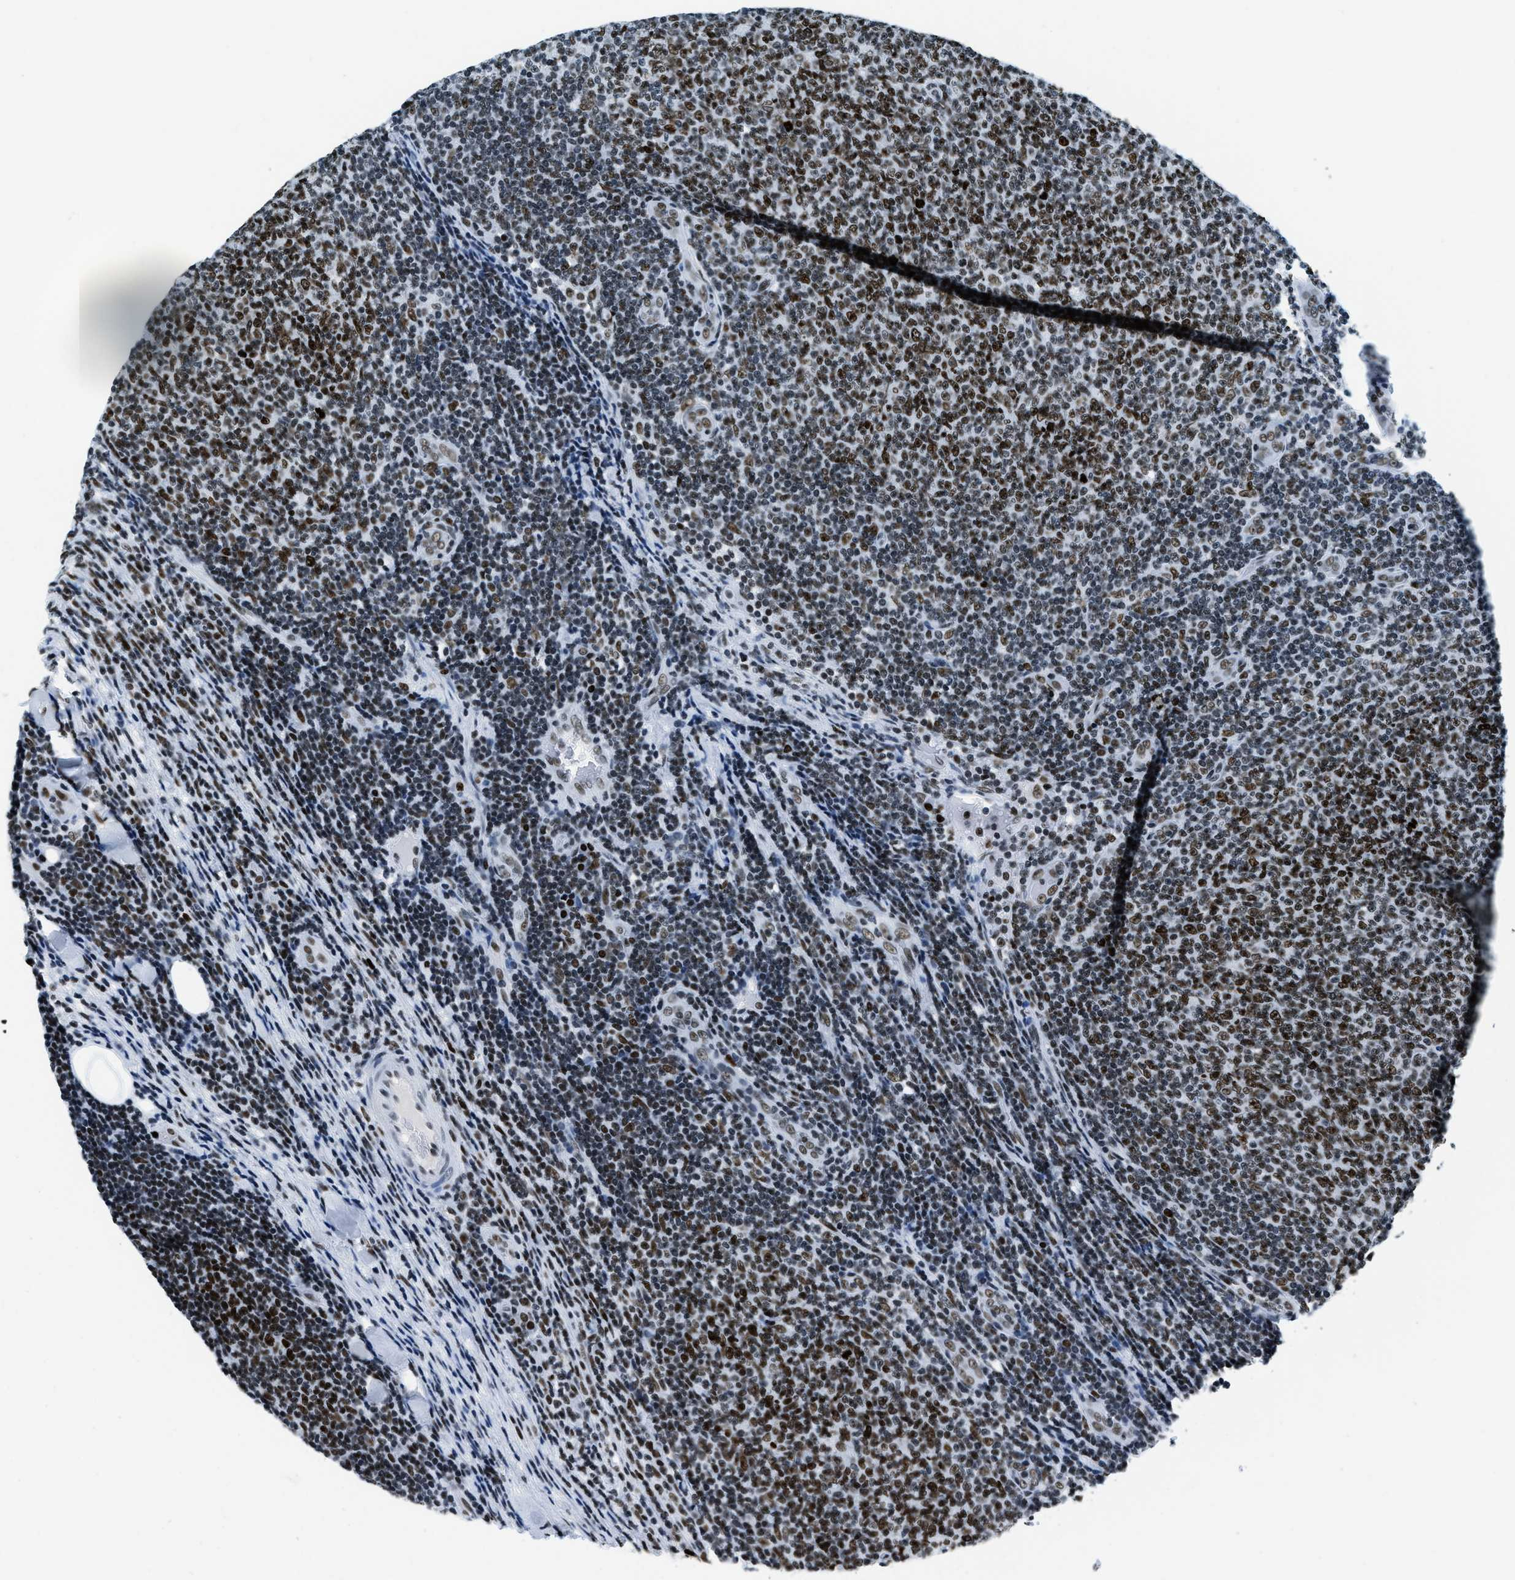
{"staining": {"intensity": "strong", "quantity": "25%-75%", "location": "nuclear"}, "tissue": "lymphoma", "cell_type": "Tumor cells", "image_type": "cancer", "snomed": [{"axis": "morphology", "description": "Malignant lymphoma, non-Hodgkin's type, Low grade"}, {"axis": "topography", "description": "Lymph node"}], "caption": "Immunohistochemistry image of human lymphoma stained for a protein (brown), which demonstrates high levels of strong nuclear staining in about 25%-75% of tumor cells.", "gene": "TOP1", "patient": {"sex": "male", "age": 66}}